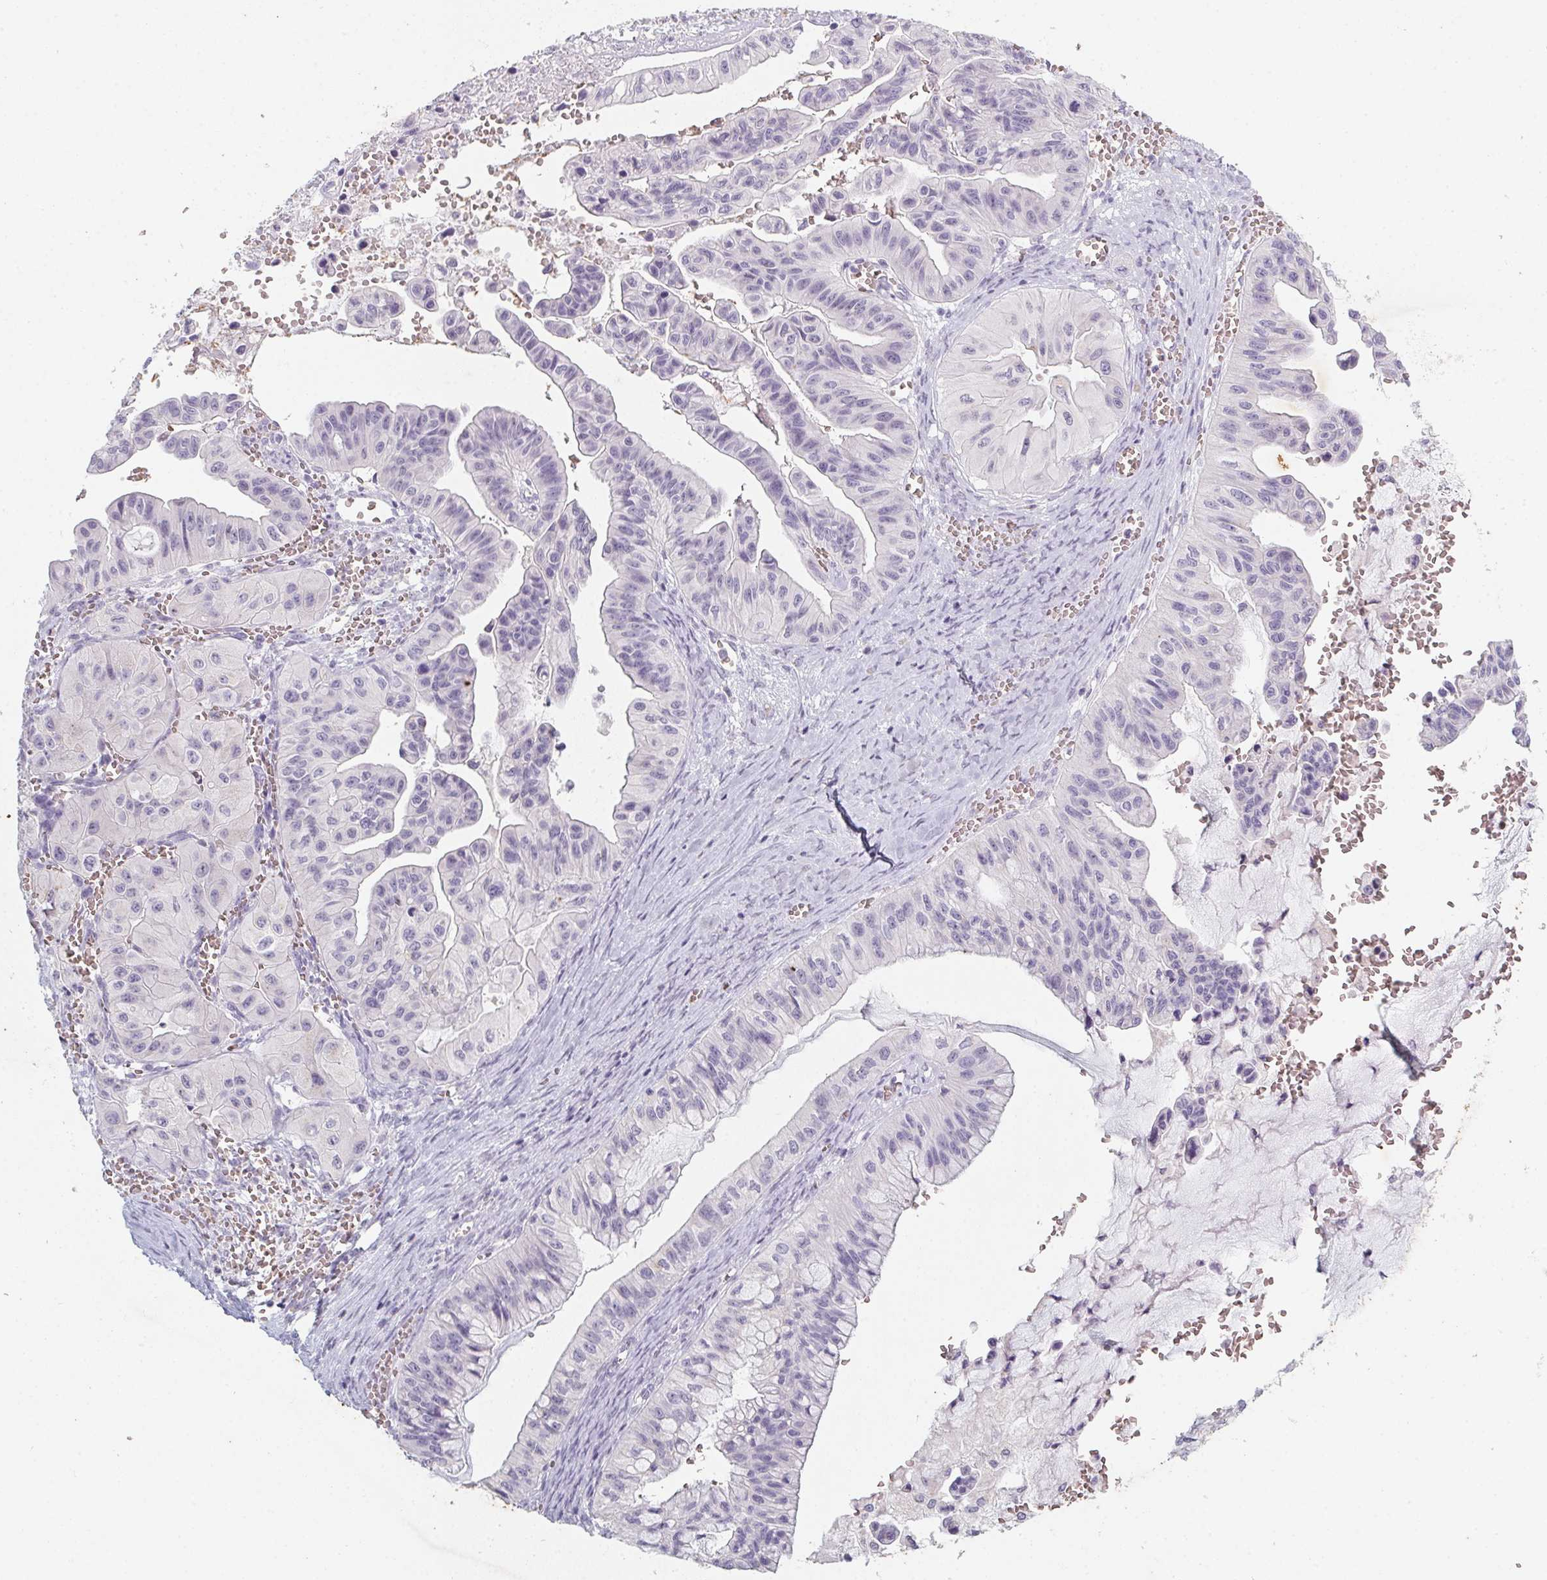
{"staining": {"intensity": "negative", "quantity": "none", "location": "none"}, "tissue": "ovarian cancer", "cell_type": "Tumor cells", "image_type": "cancer", "snomed": [{"axis": "morphology", "description": "Cystadenocarcinoma, mucinous, NOS"}, {"axis": "topography", "description": "Ovary"}], "caption": "High magnification brightfield microscopy of mucinous cystadenocarcinoma (ovarian) stained with DAB (brown) and counterstained with hematoxylin (blue): tumor cells show no significant expression.", "gene": "DCD", "patient": {"sex": "female", "age": 72}}